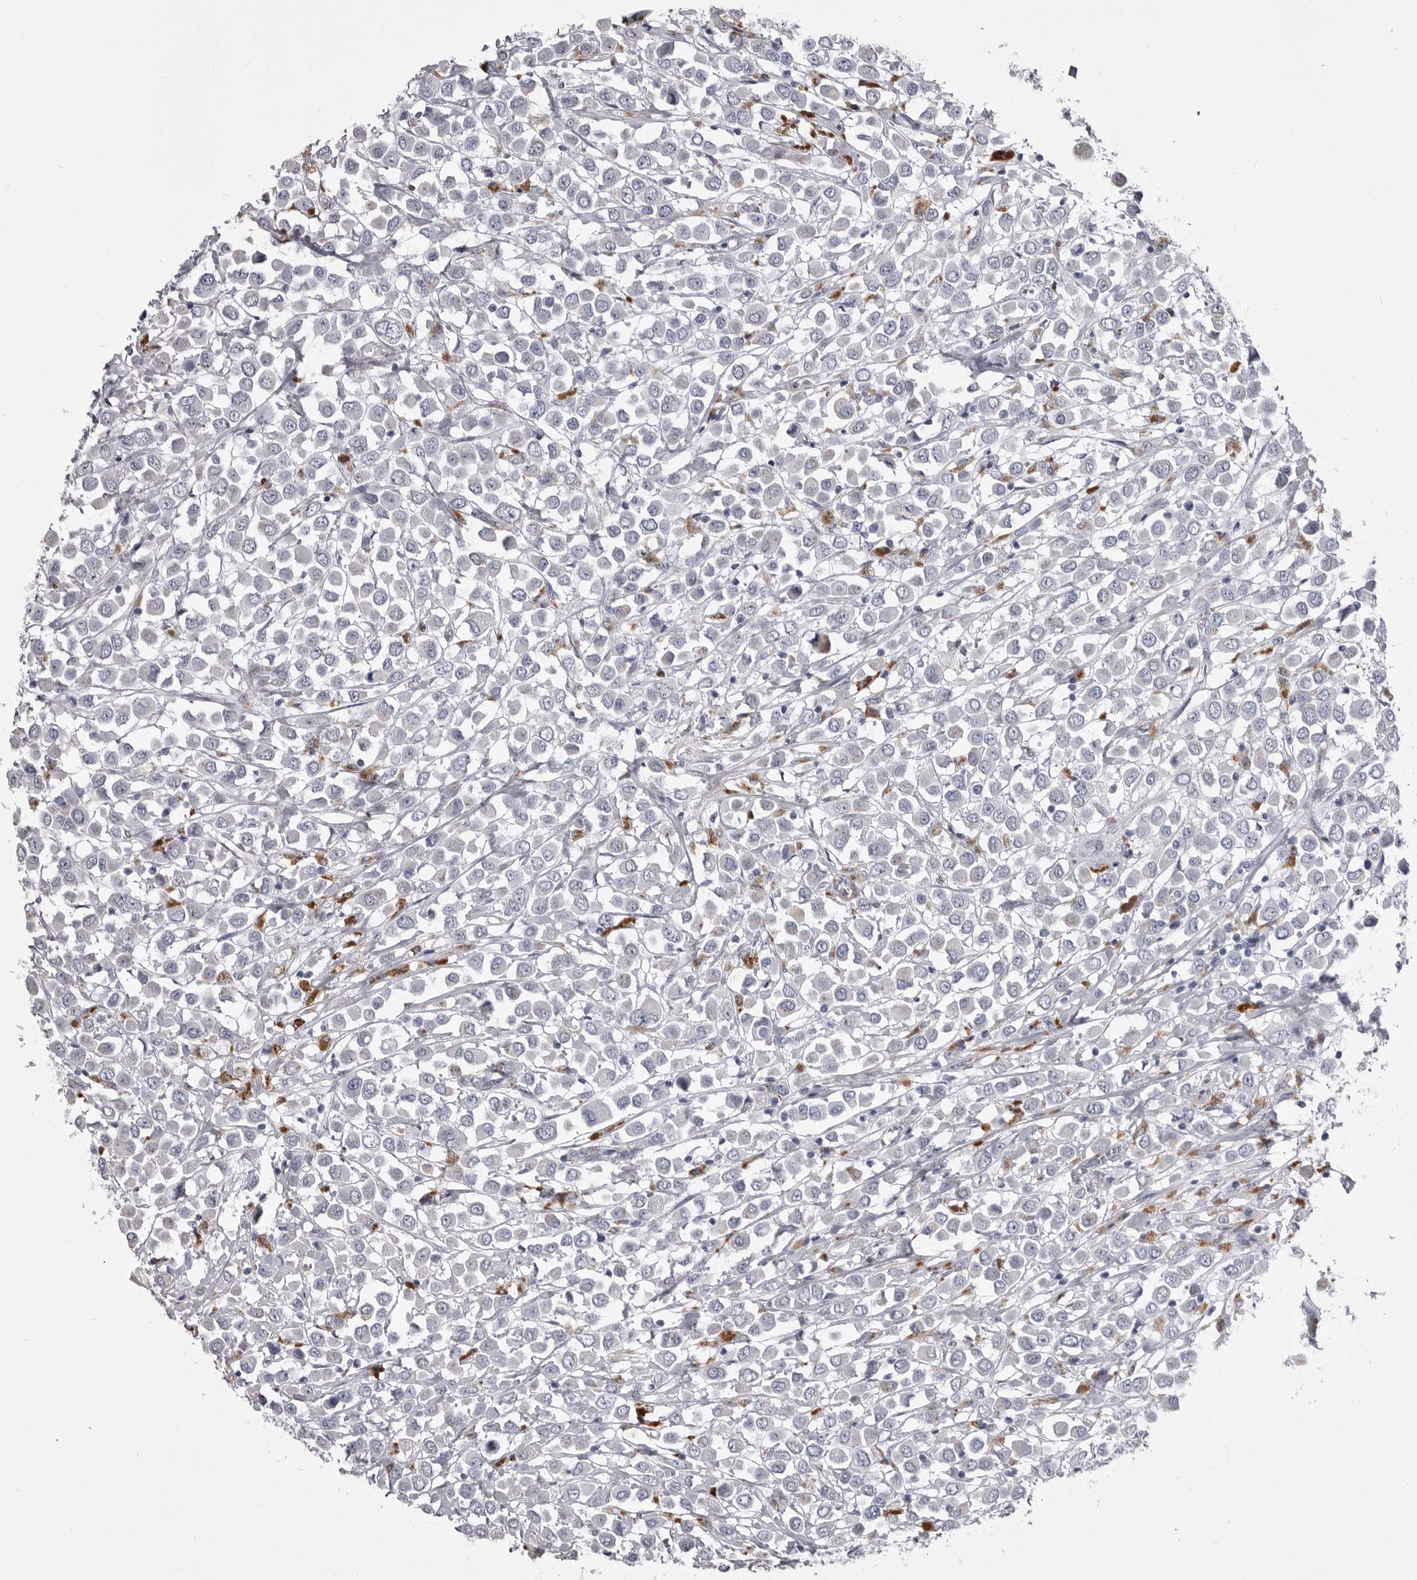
{"staining": {"intensity": "negative", "quantity": "none", "location": "none"}, "tissue": "breast cancer", "cell_type": "Tumor cells", "image_type": "cancer", "snomed": [{"axis": "morphology", "description": "Duct carcinoma"}, {"axis": "topography", "description": "Breast"}], "caption": "Breast cancer was stained to show a protein in brown. There is no significant expression in tumor cells.", "gene": "ANK2", "patient": {"sex": "female", "age": 61}}